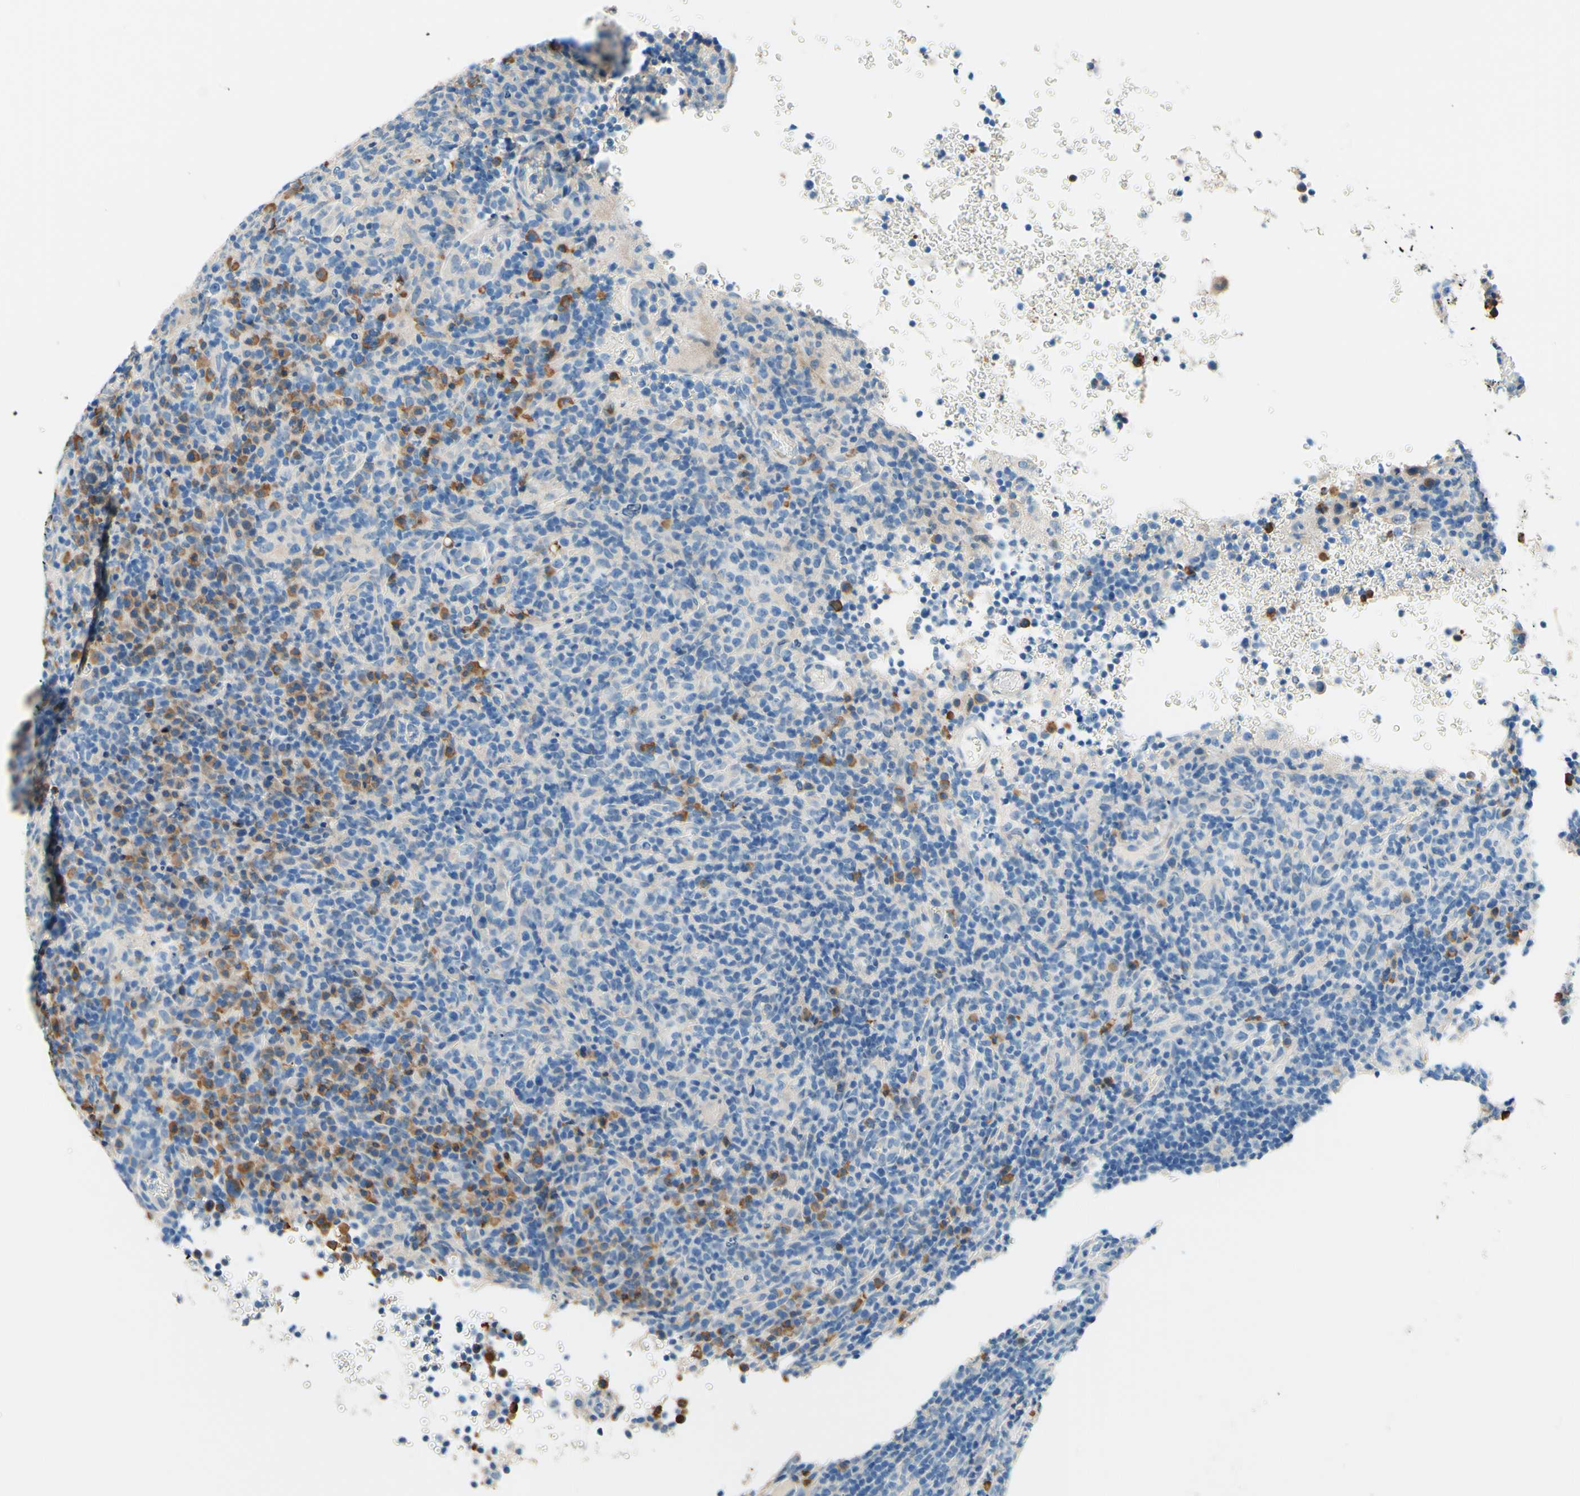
{"staining": {"intensity": "negative", "quantity": "none", "location": "none"}, "tissue": "lymphoma", "cell_type": "Tumor cells", "image_type": "cancer", "snomed": [{"axis": "morphology", "description": "Malignant lymphoma, non-Hodgkin's type, High grade"}, {"axis": "topography", "description": "Lymph node"}], "caption": "Image shows no significant protein staining in tumor cells of lymphoma. (DAB immunohistochemistry visualized using brightfield microscopy, high magnification).", "gene": "PASD1", "patient": {"sex": "female", "age": 76}}